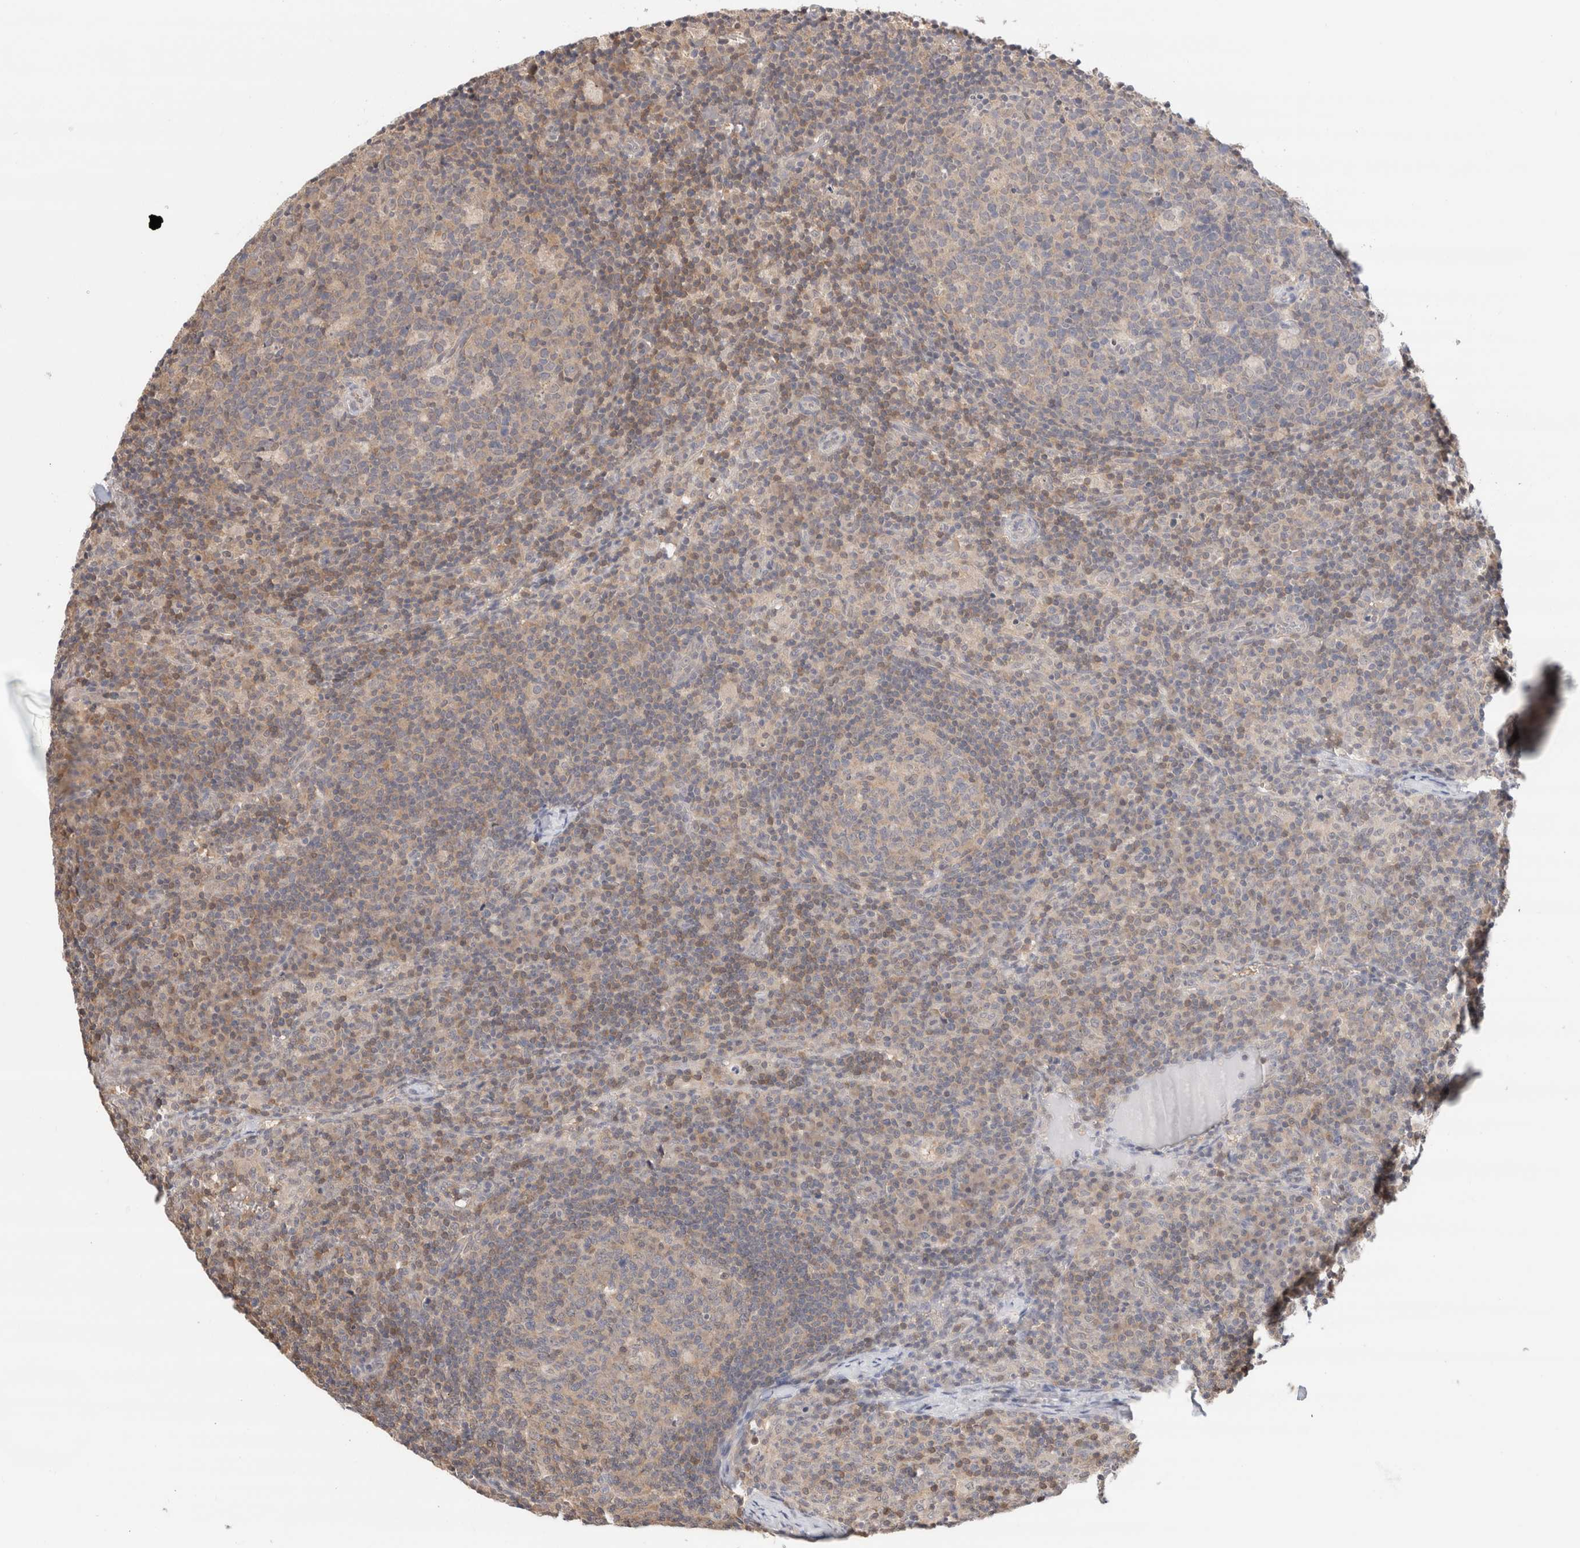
{"staining": {"intensity": "moderate", "quantity": "<25%", "location": "cytoplasmic/membranous"}, "tissue": "lymph node", "cell_type": "Germinal center cells", "image_type": "normal", "snomed": [{"axis": "morphology", "description": "Normal tissue, NOS"}, {"axis": "morphology", "description": "Inflammation, NOS"}, {"axis": "topography", "description": "Lymph node"}], "caption": "This image shows IHC staining of normal human lymph node, with low moderate cytoplasmic/membranous staining in approximately <25% of germinal center cells.", "gene": "C17orf97", "patient": {"sex": "male", "age": 55}}